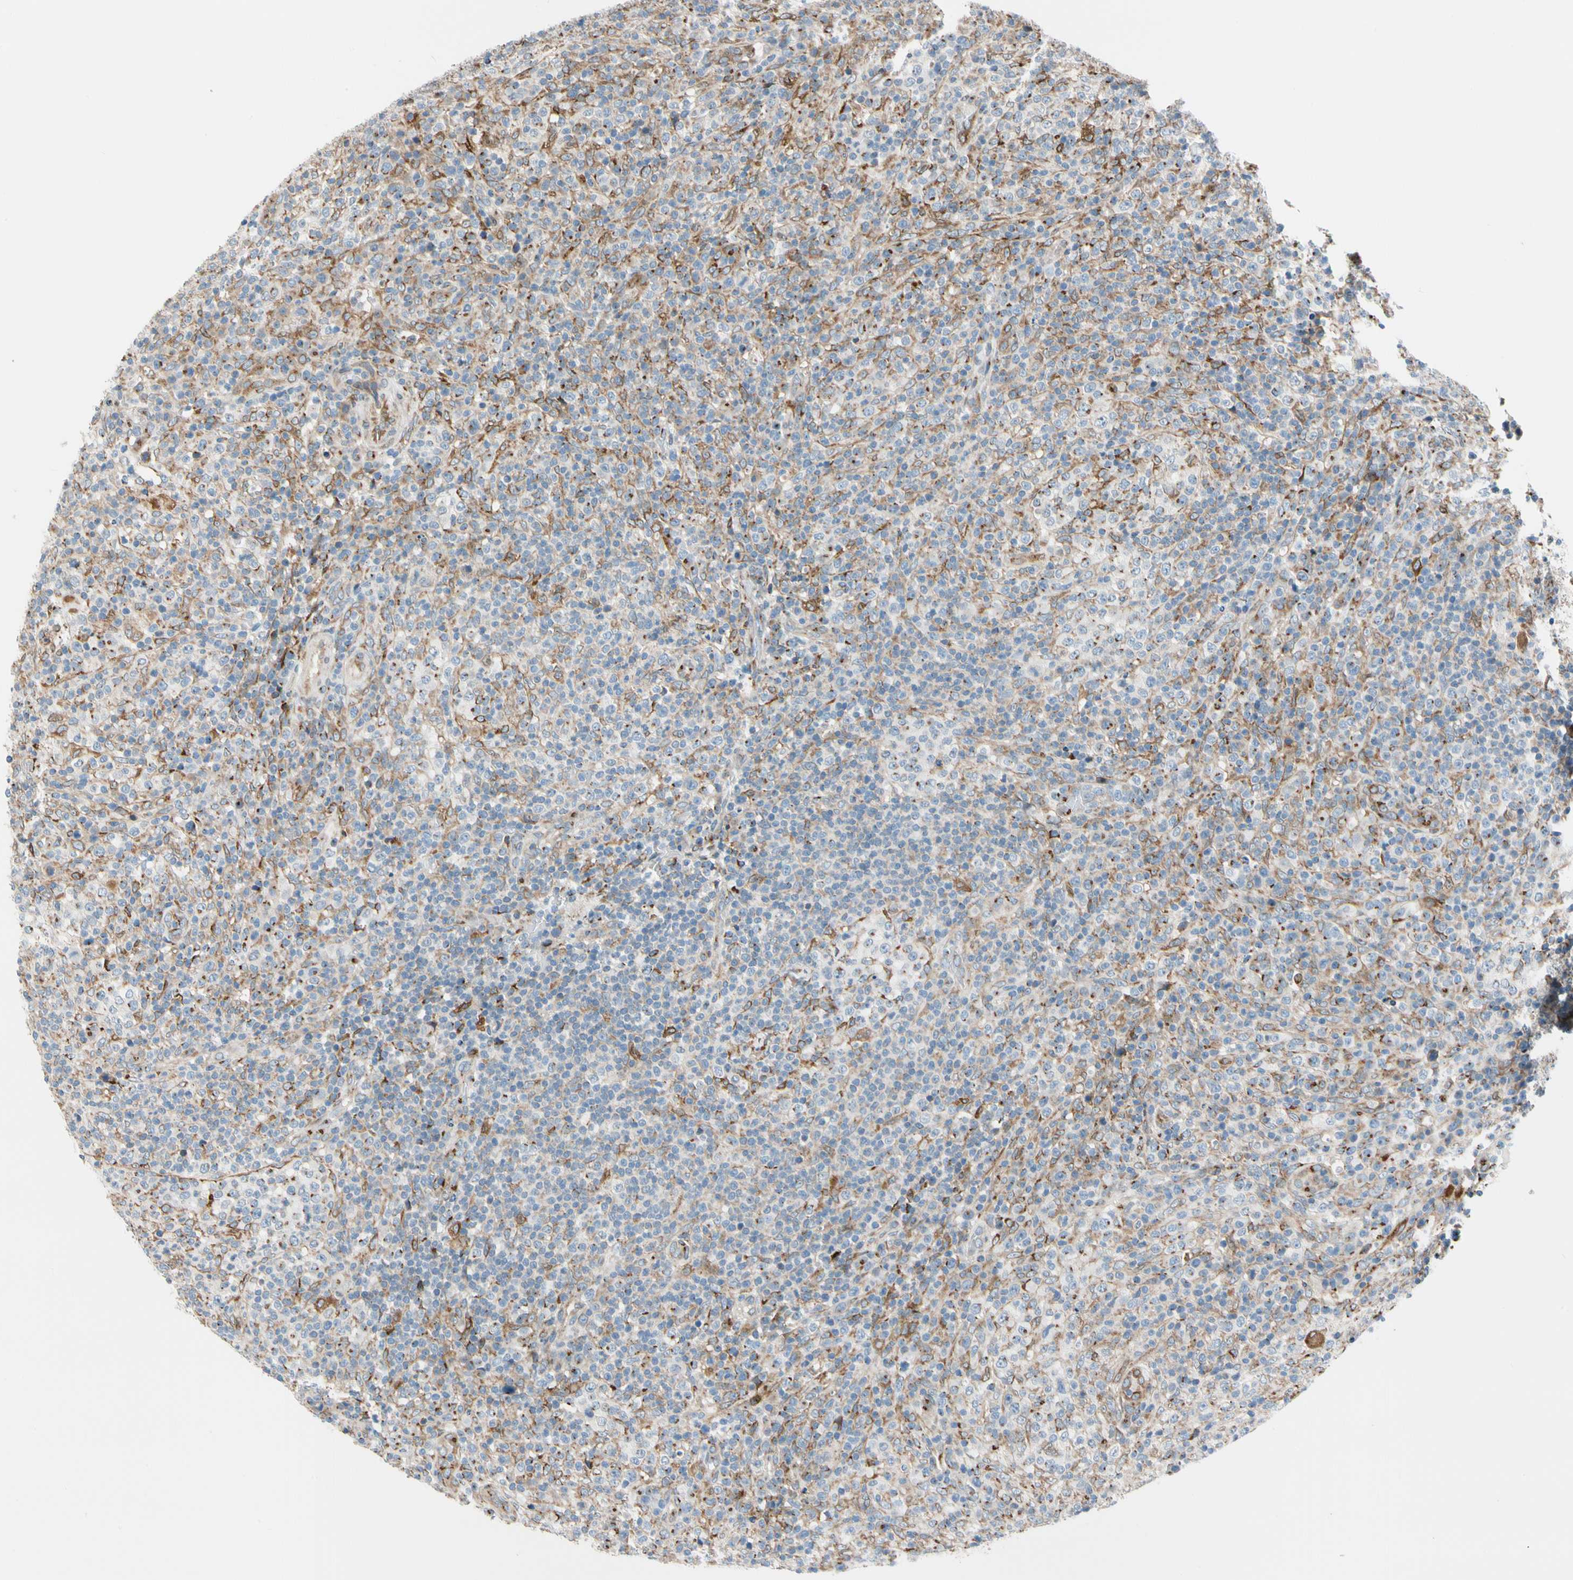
{"staining": {"intensity": "moderate", "quantity": "<25%", "location": "cytoplasmic/membranous"}, "tissue": "lymphoma", "cell_type": "Tumor cells", "image_type": "cancer", "snomed": [{"axis": "morphology", "description": "Malignant lymphoma, non-Hodgkin's type, High grade"}, {"axis": "topography", "description": "Lymph node"}], "caption": "This histopathology image demonstrates immunohistochemistry (IHC) staining of human lymphoma, with low moderate cytoplasmic/membranous positivity in about <25% of tumor cells.", "gene": "NUCB1", "patient": {"sex": "female", "age": 76}}